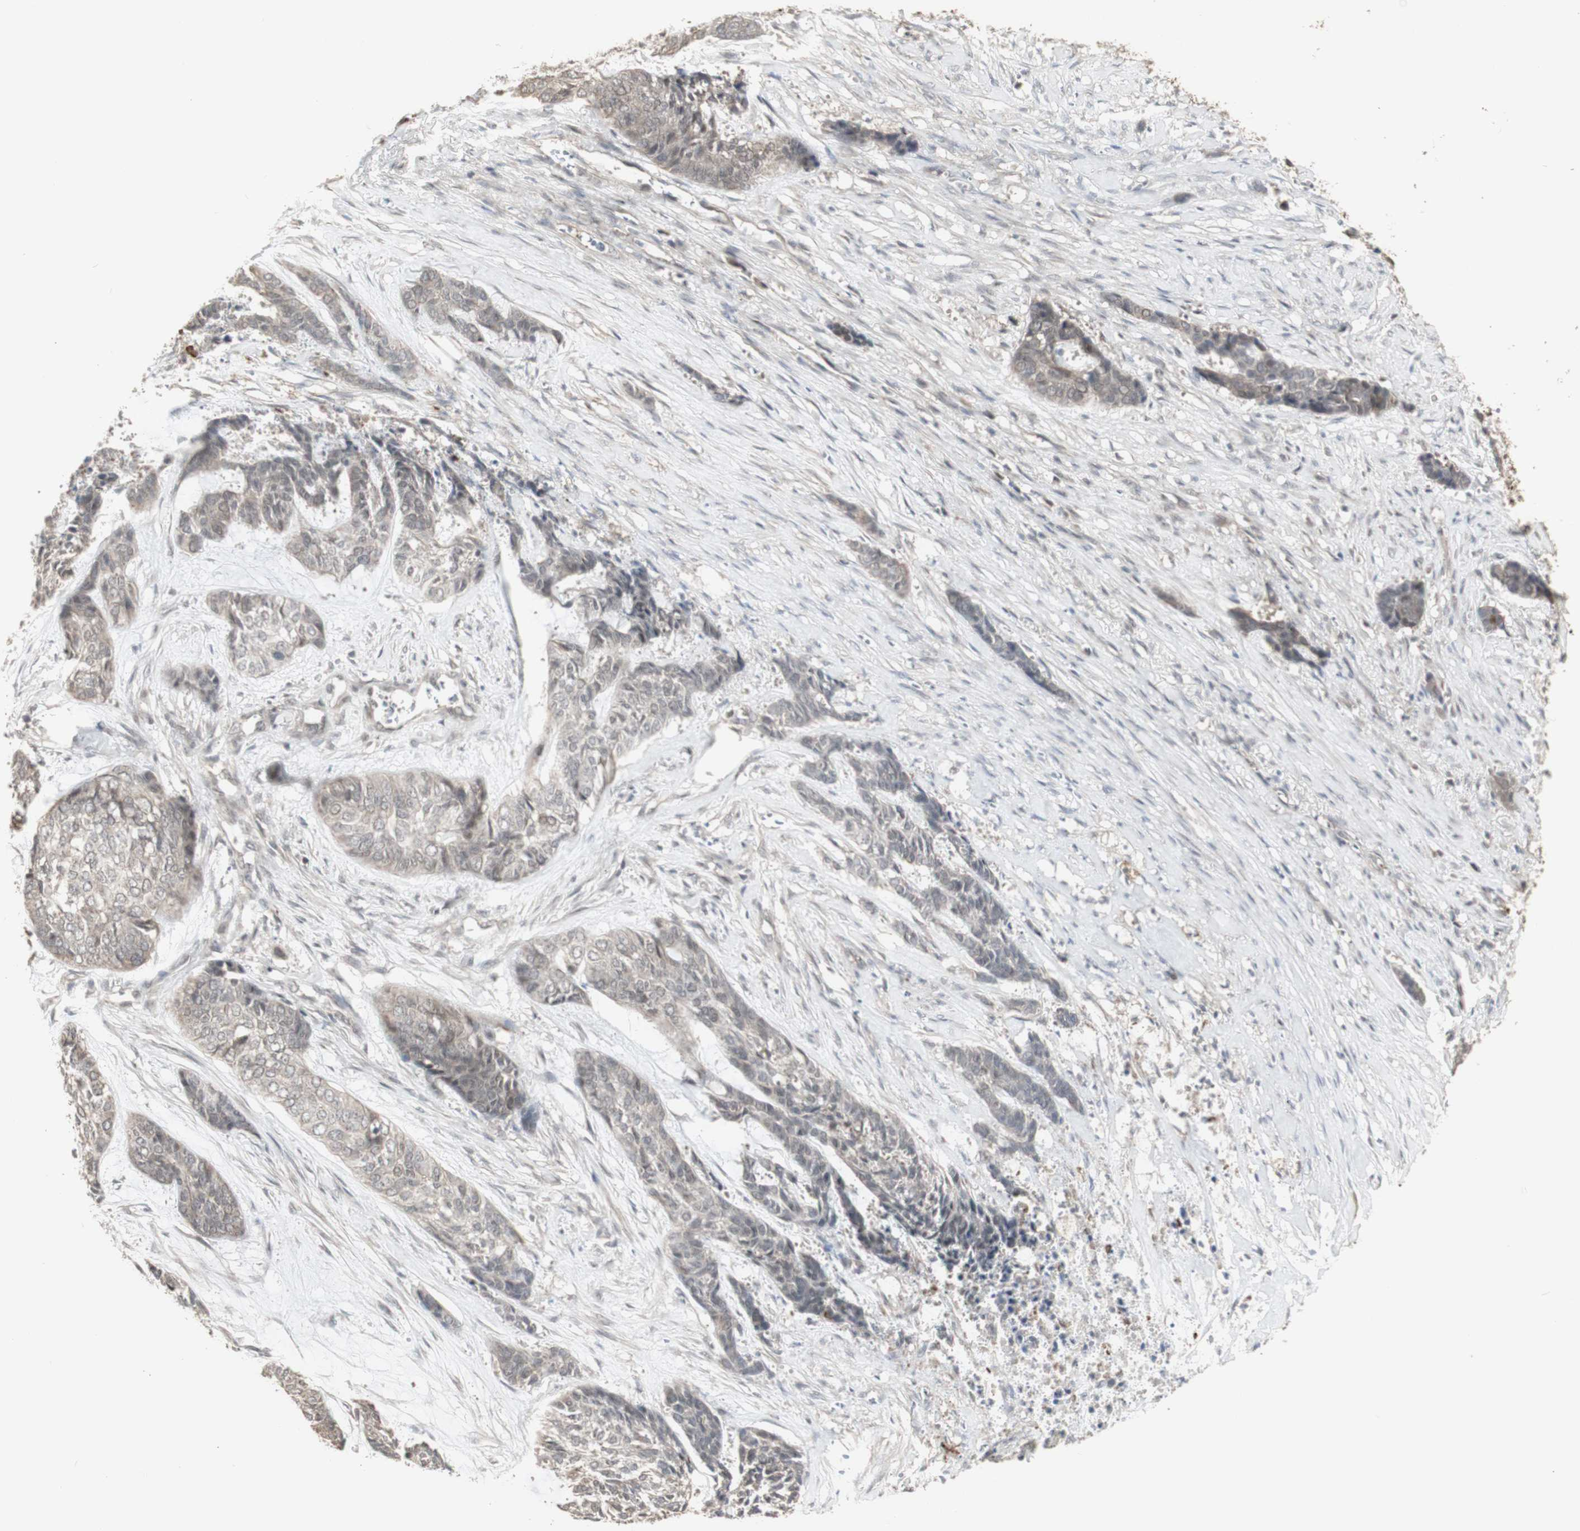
{"staining": {"intensity": "weak", "quantity": "<25%", "location": "cytoplasmic/membranous"}, "tissue": "skin cancer", "cell_type": "Tumor cells", "image_type": "cancer", "snomed": [{"axis": "morphology", "description": "Basal cell carcinoma"}, {"axis": "topography", "description": "Skin"}], "caption": "High power microscopy image of an immunohistochemistry (IHC) photomicrograph of skin cancer (basal cell carcinoma), revealing no significant staining in tumor cells.", "gene": "ALOX12", "patient": {"sex": "female", "age": 64}}